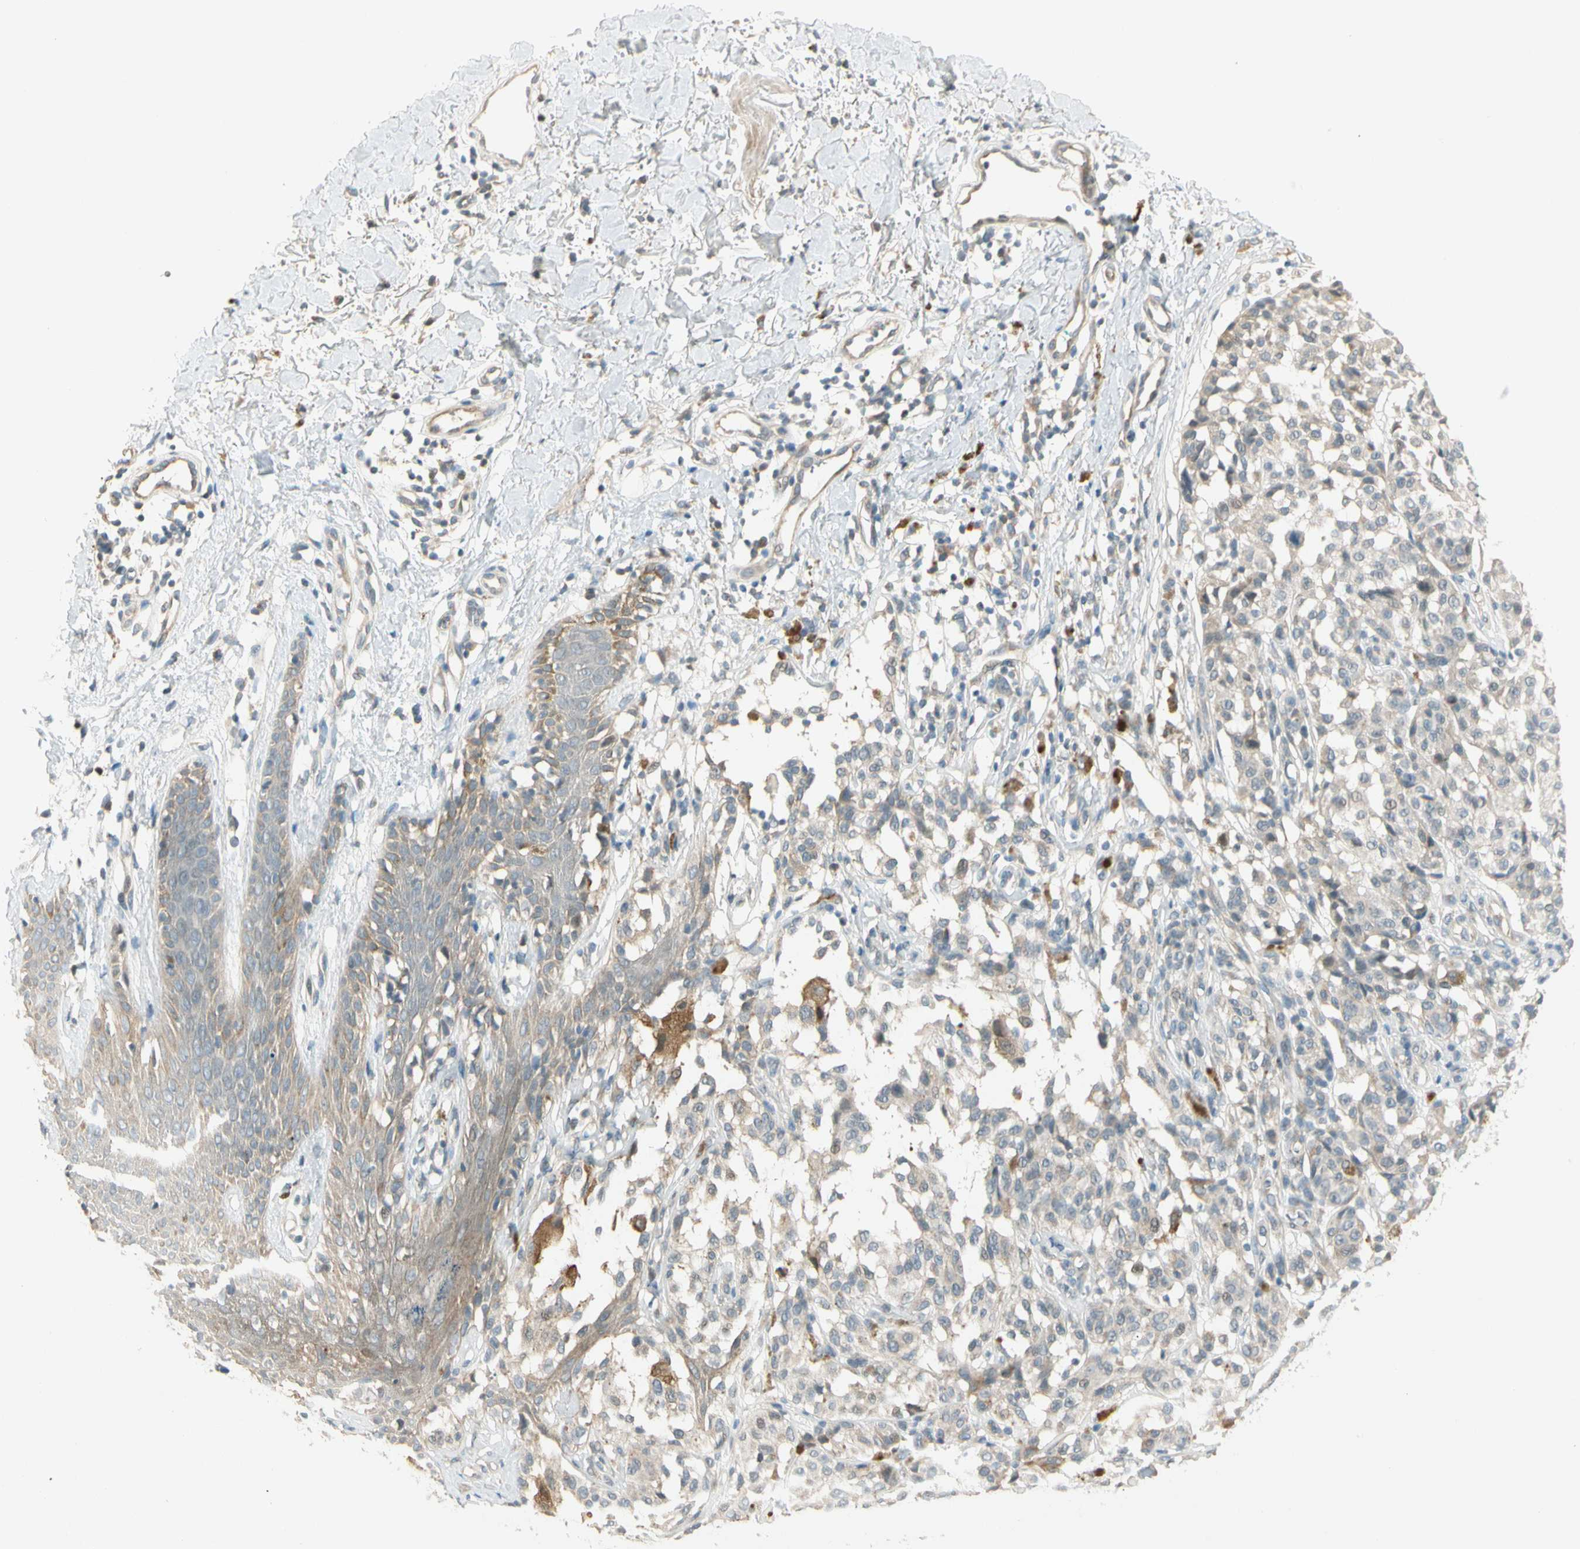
{"staining": {"intensity": "negative", "quantity": "none", "location": "none"}, "tissue": "melanoma", "cell_type": "Tumor cells", "image_type": "cancer", "snomed": [{"axis": "morphology", "description": "Malignant melanoma, NOS"}, {"axis": "topography", "description": "Skin"}], "caption": "Immunohistochemical staining of malignant melanoma shows no significant staining in tumor cells. Brightfield microscopy of immunohistochemistry (IHC) stained with DAB (3,3'-diaminobenzidine) (brown) and hematoxylin (blue), captured at high magnification.", "gene": "PCDHB15", "patient": {"sex": "female", "age": 46}}